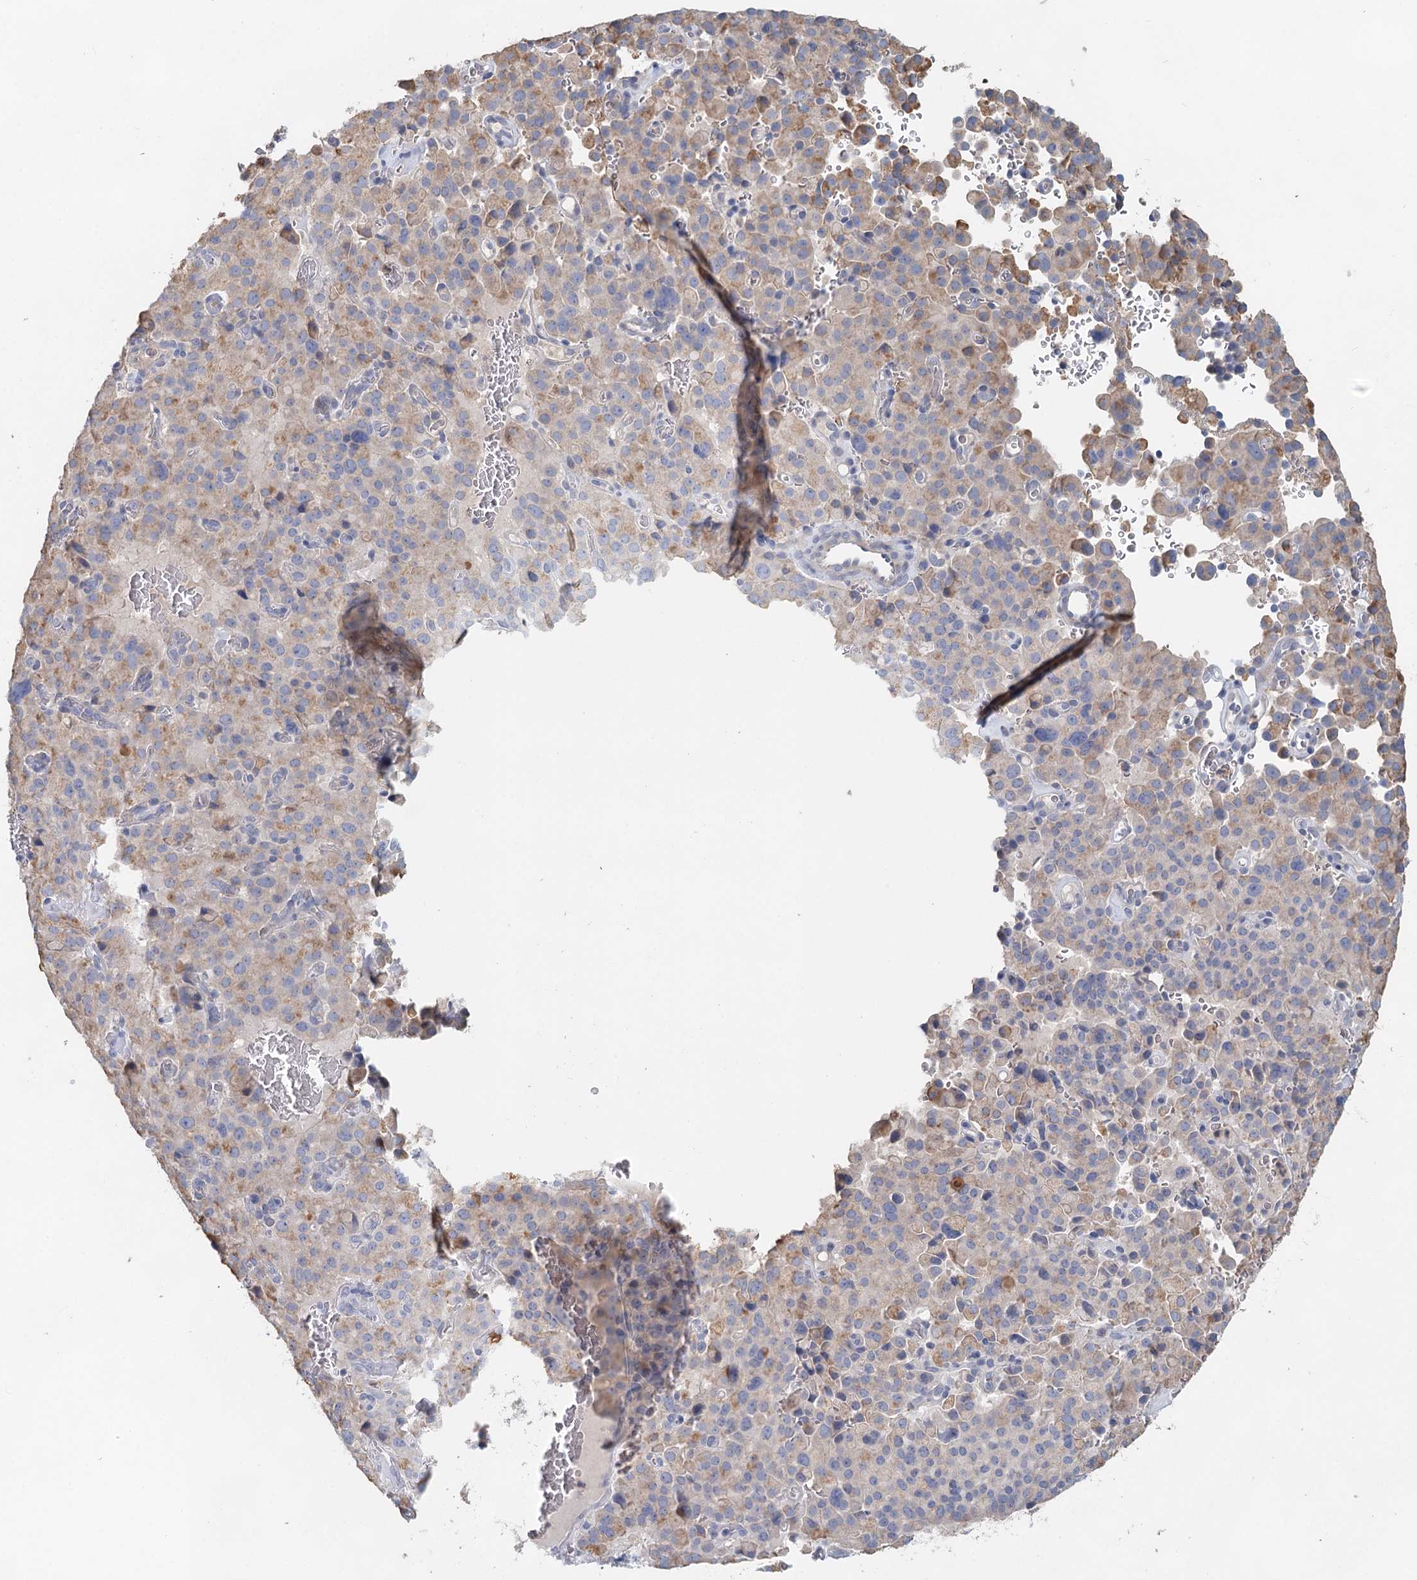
{"staining": {"intensity": "moderate", "quantity": "<25%", "location": "cytoplasmic/membranous"}, "tissue": "pancreatic cancer", "cell_type": "Tumor cells", "image_type": "cancer", "snomed": [{"axis": "morphology", "description": "Adenocarcinoma, NOS"}, {"axis": "topography", "description": "Pancreas"}], "caption": "Human adenocarcinoma (pancreatic) stained for a protein (brown) displays moderate cytoplasmic/membranous positive positivity in approximately <25% of tumor cells.", "gene": "MYL6B", "patient": {"sex": "male", "age": 65}}